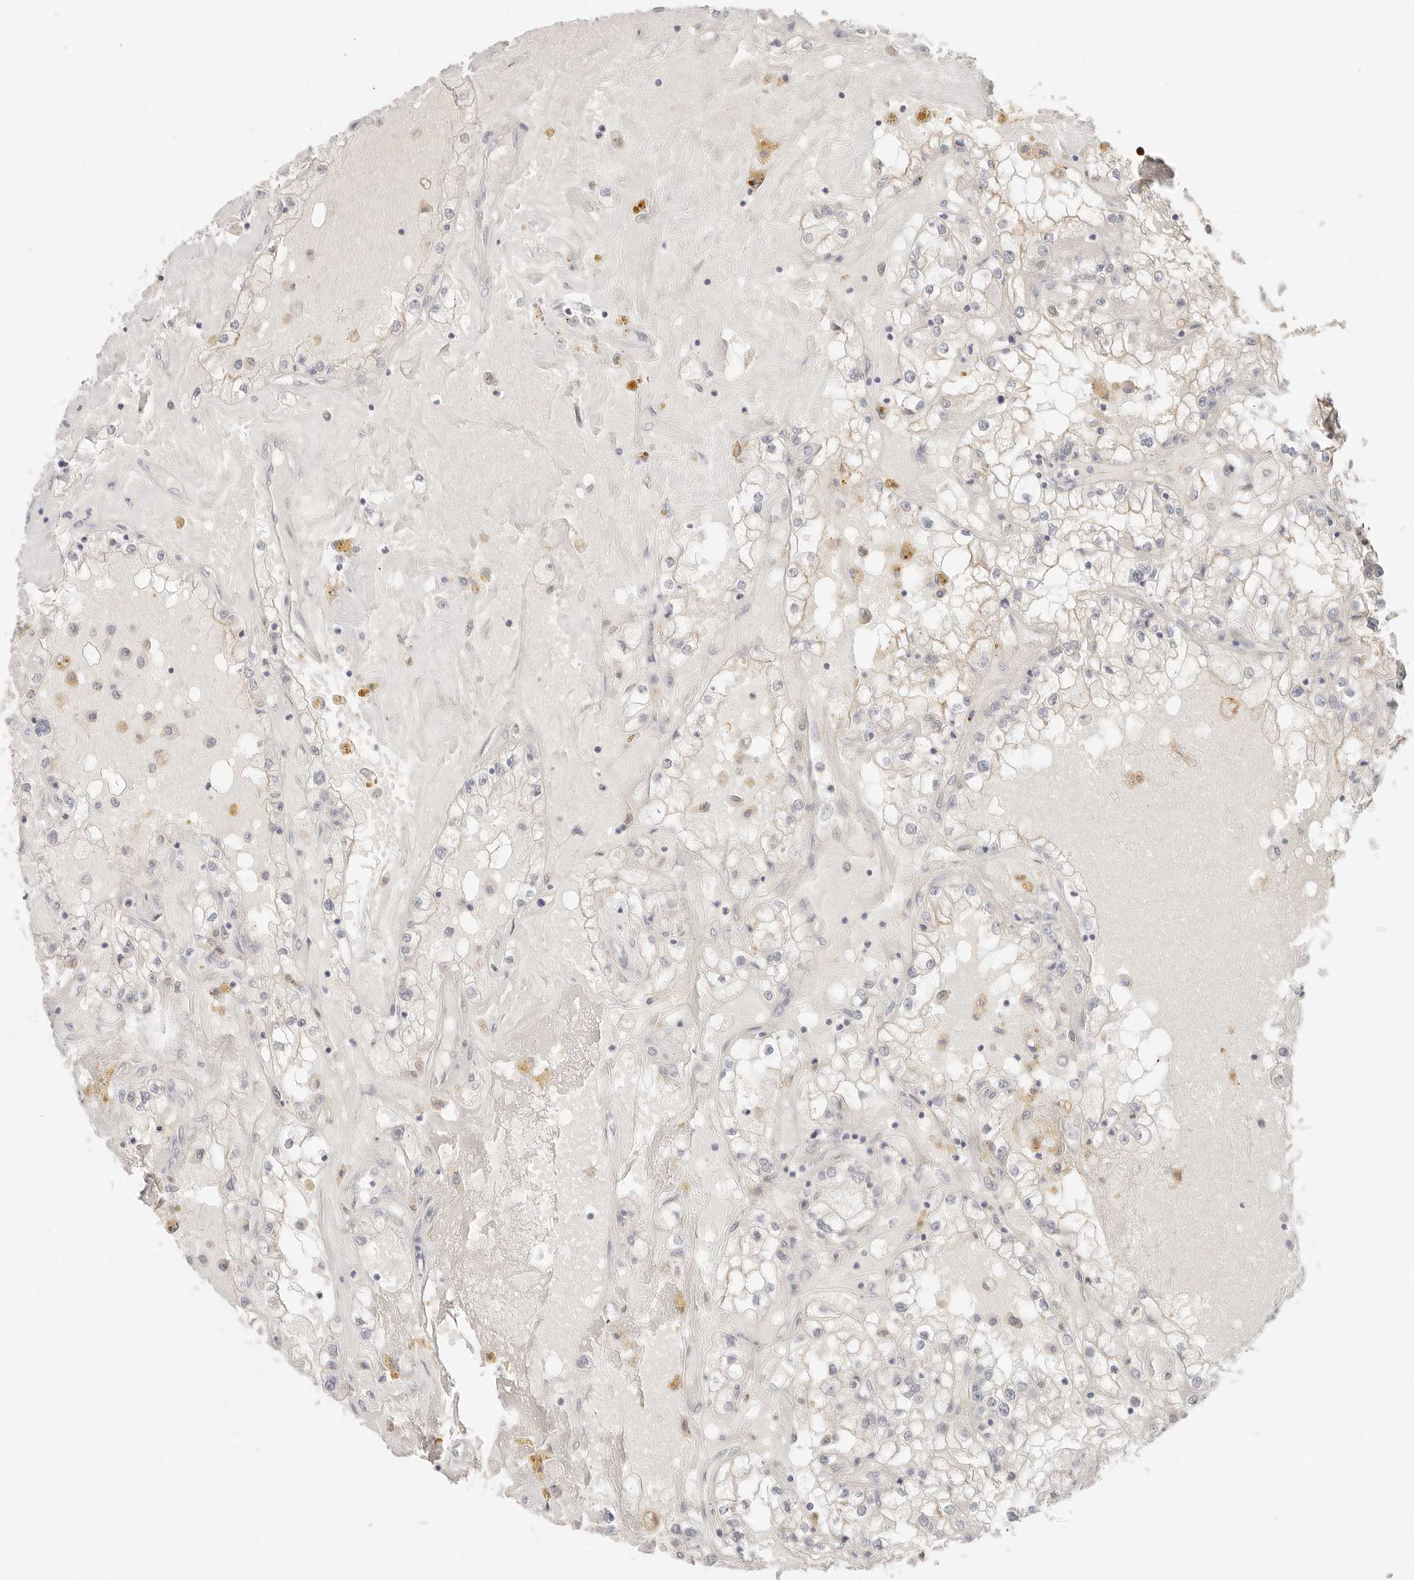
{"staining": {"intensity": "negative", "quantity": "none", "location": "none"}, "tissue": "renal cancer", "cell_type": "Tumor cells", "image_type": "cancer", "snomed": [{"axis": "morphology", "description": "Adenocarcinoma, NOS"}, {"axis": "topography", "description": "Kidney"}], "caption": "A photomicrograph of human adenocarcinoma (renal) is negative for staining in tumor cells.", "gene": "SPHK1", "patient": {"sex": "male", "age": 56}}